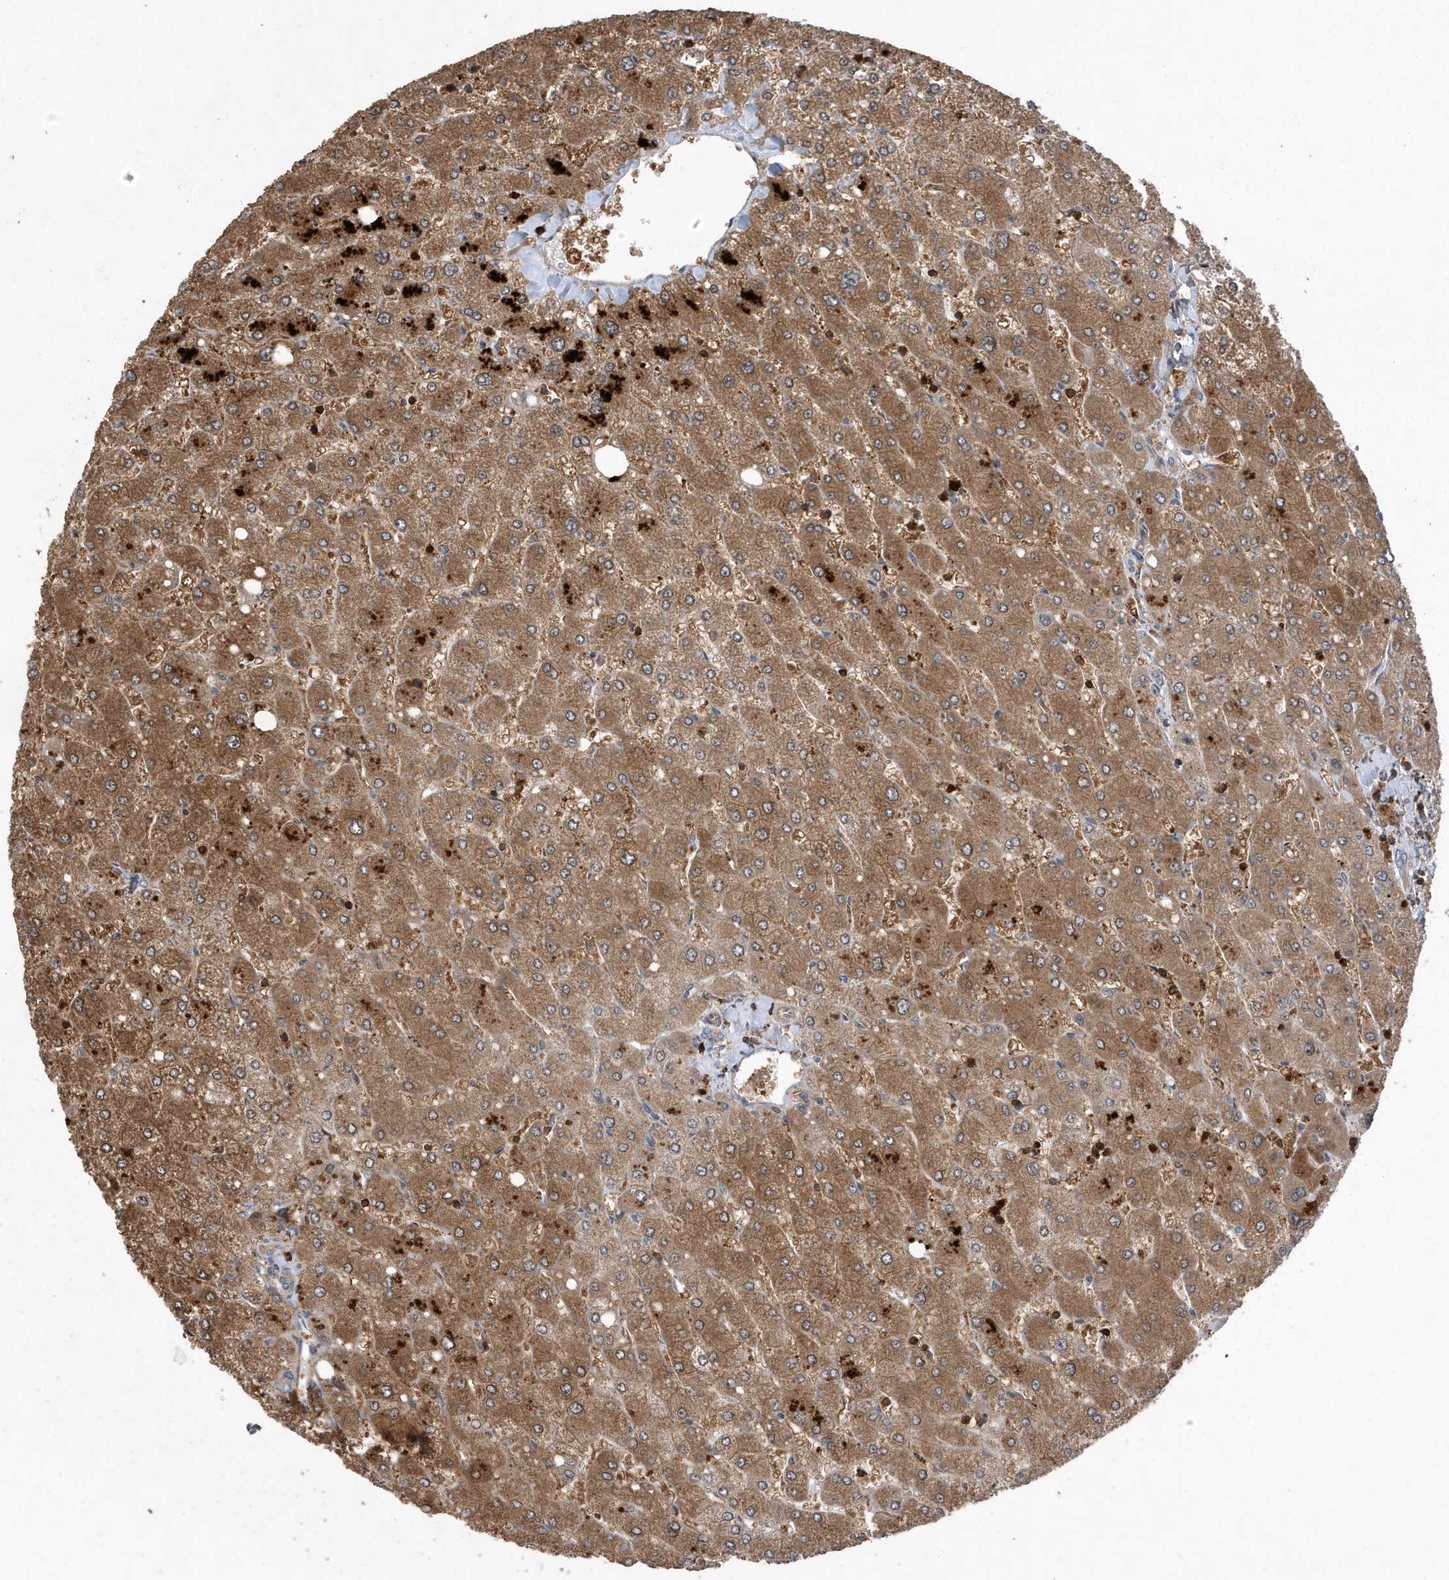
{"staining": {"intensity": "moderate", "quantity": ">75%", "location": "cytoplasmic/membranous"}, "tissue": "liver", "cell_type": "Cholangiocytes", "image_type": "normal", "snomed": [{"axis": "morphology", "description": "Normal tissue, NOS"}, {"axis": "topography", "description": "Liver"}], "caption": "IHC (DAB) staining of benign liver exhibits moderate cytoplasmic/membranous protein expression in about >75% of cholangiocytes.", "gene": "LAPTM4A", "patient": {"sex": "male", "age": 55}}